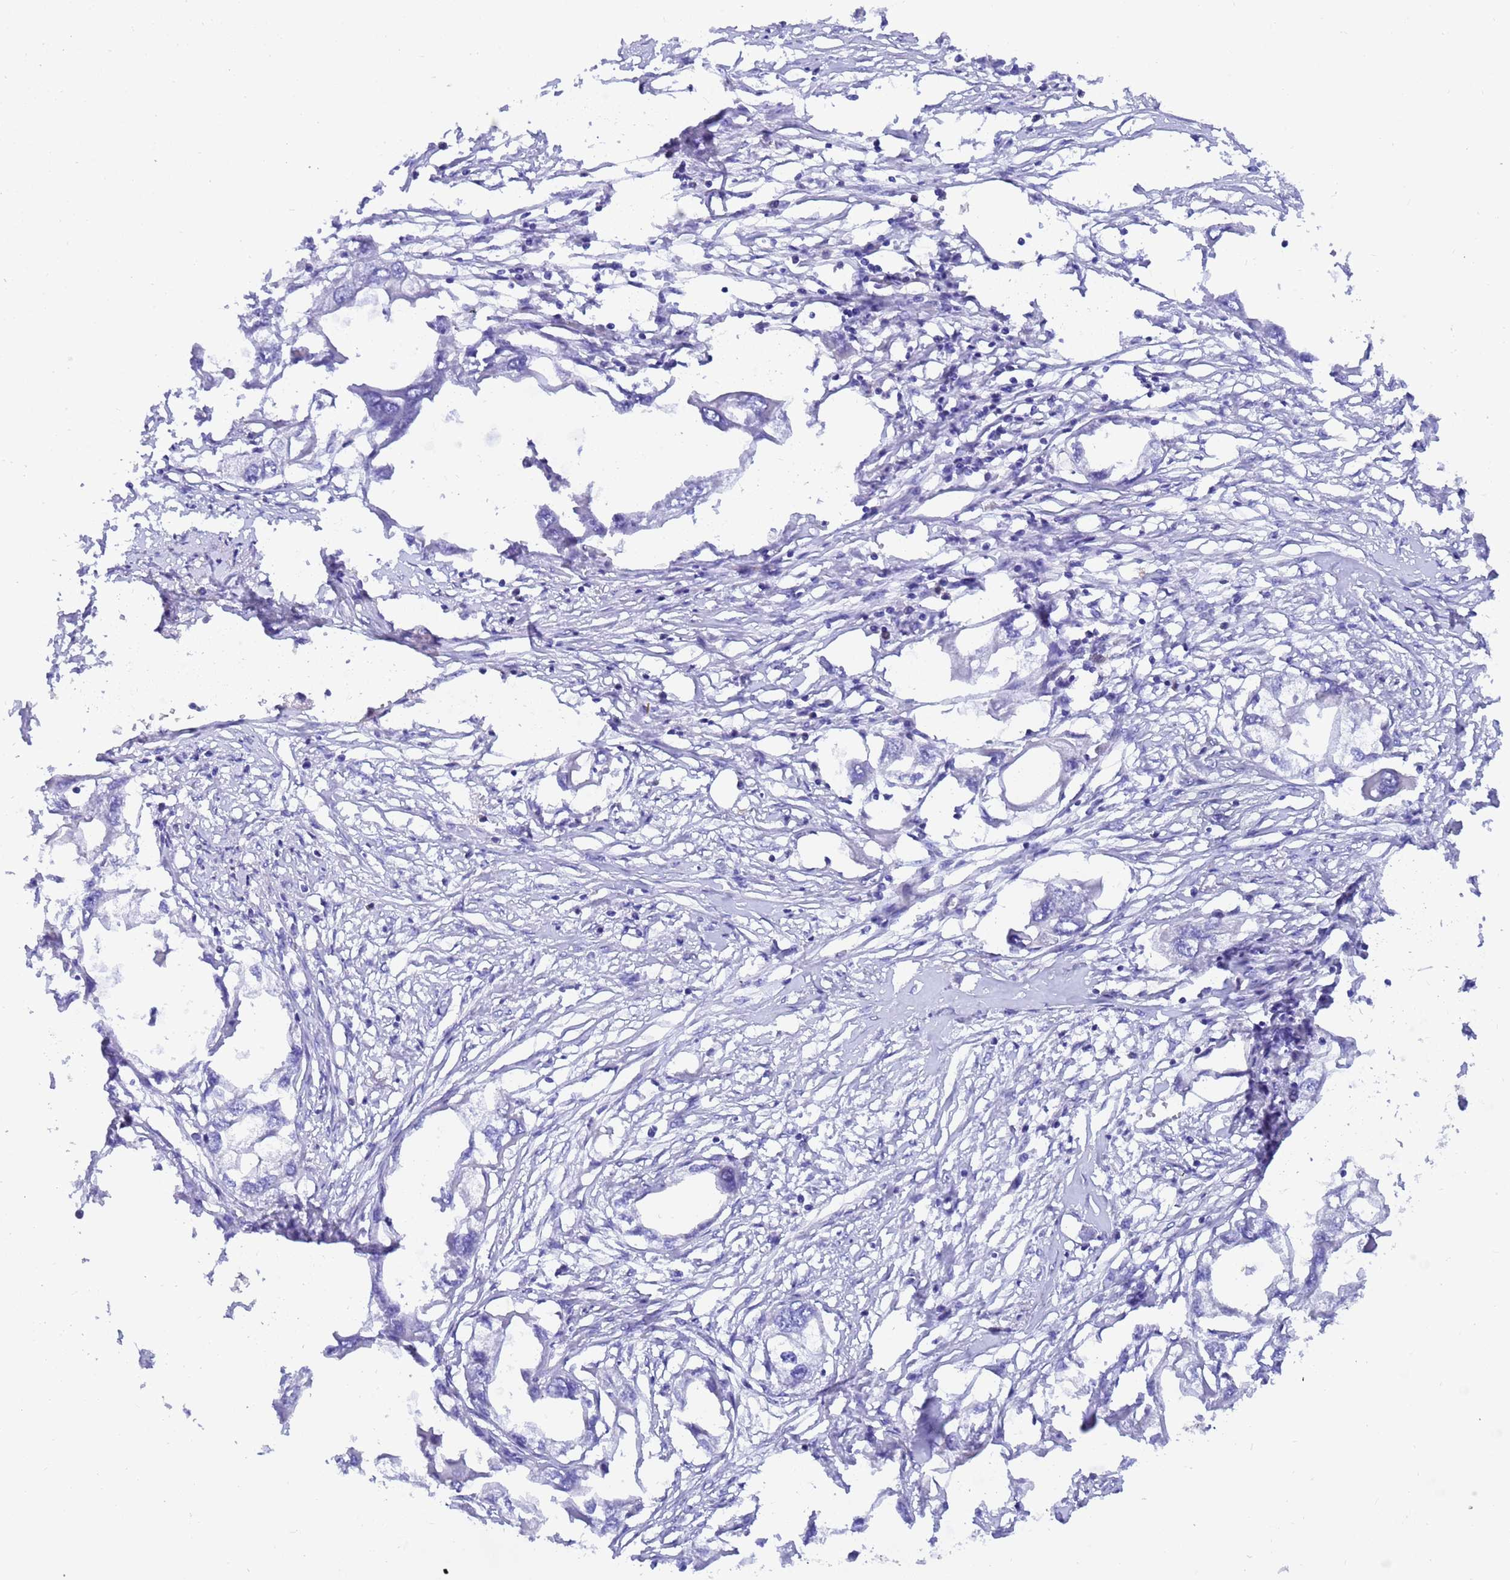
{"staining": {"intensity": "negative", "quantity": "none", "location": "none"}, "tissue": "endometrial cancer", "cell_type": "Tumor cells", "image_type": "cancer", "snomed": [{"axis": "morphology", "description": "Adenocarcinoma, NOS"}, {"axis": "morphology", "description": "Adenocarcinoma, metastatic, NOS"}, {"axis": "topography", "description": "Adipose tissue"}, {"axis": "topography", "description": "Endometrium"}], "caption": "IHC of endometrial adenocarcinoma exhibits no staining in tumor cells.", "gene": "FOXRED1", "patient": {"sex": "female", "age": 67}}